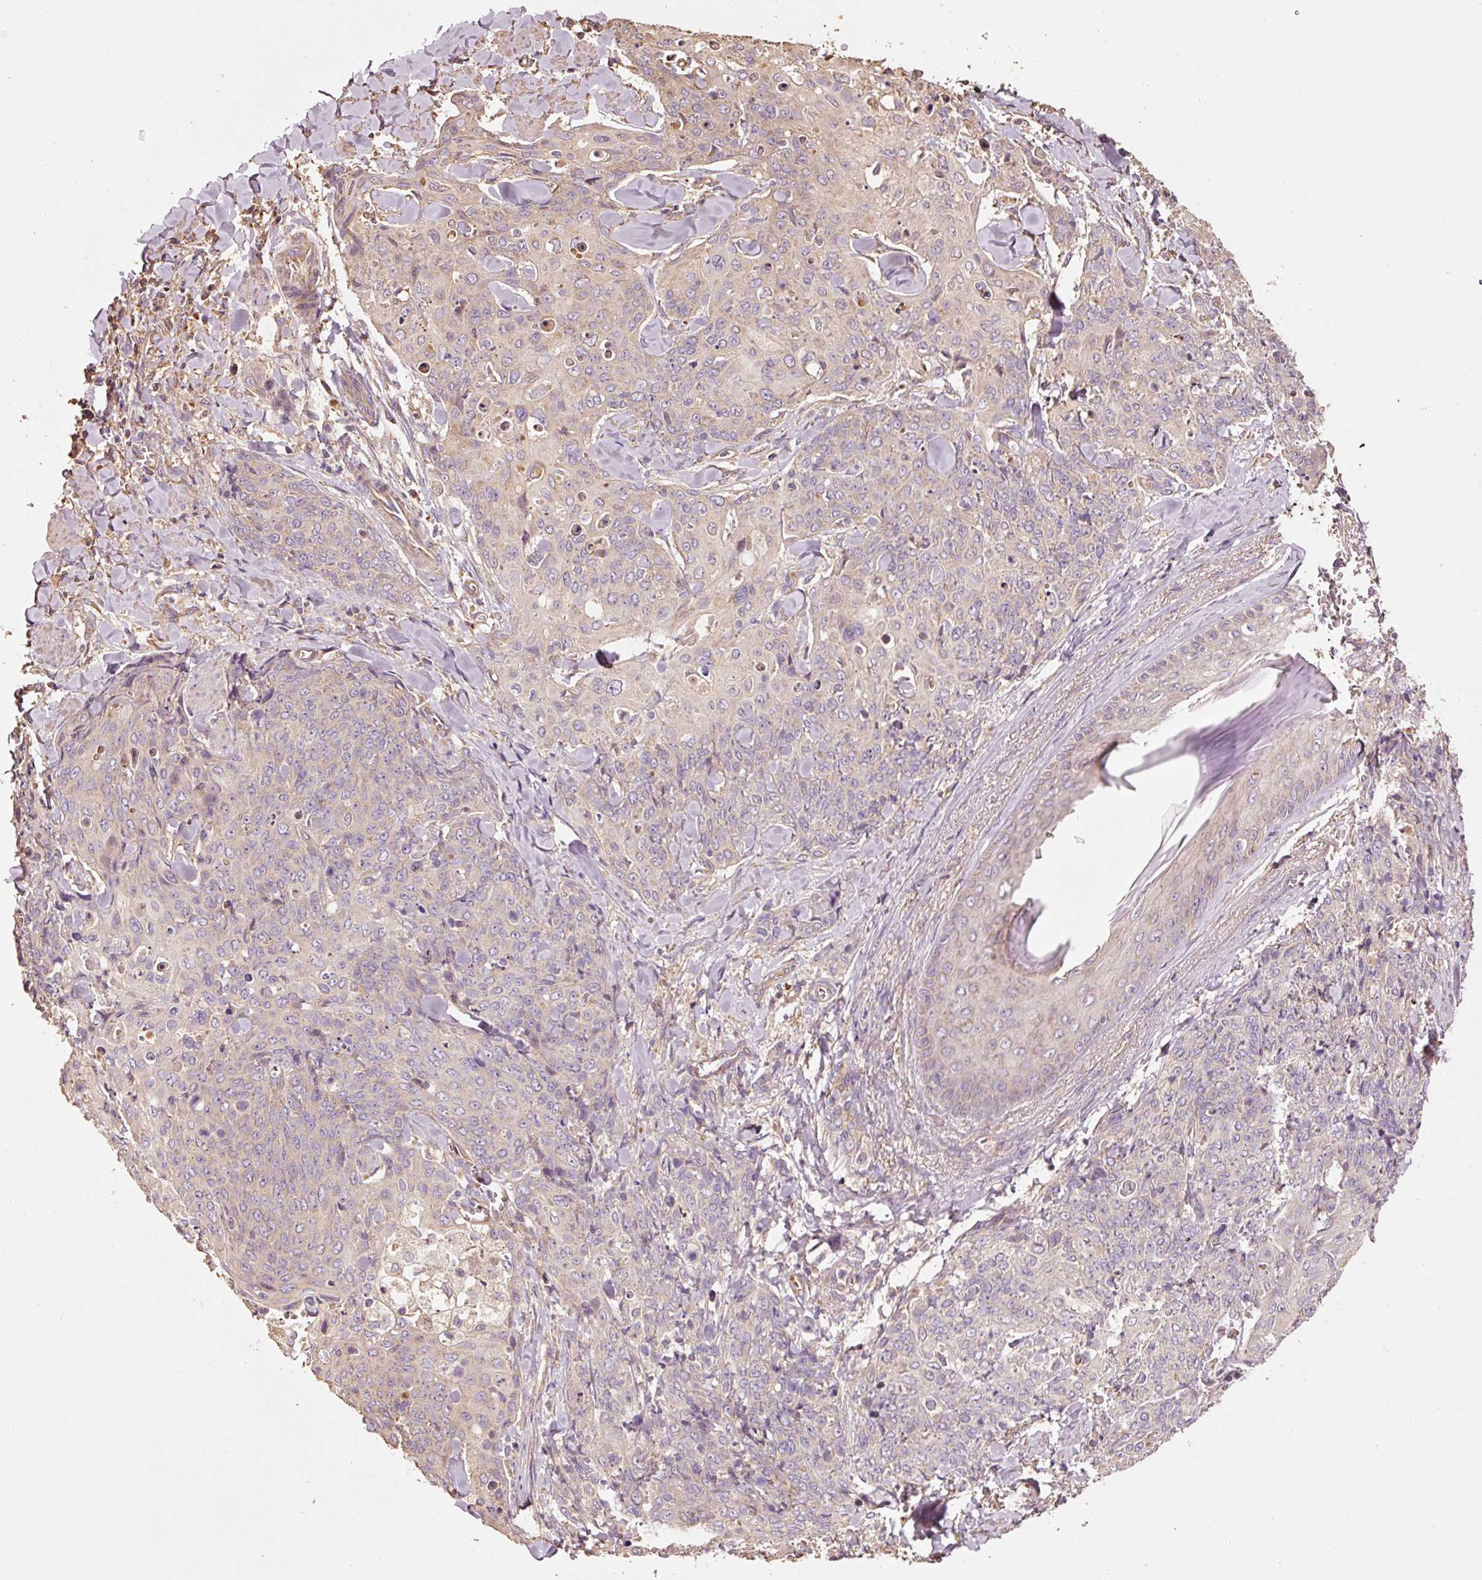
{"staining": {"intensity": "weak", "quantity": "<25%", "location": "cytoplasmic/membranous"}, "tissue": "skin cancer", "cell_type": "Tumor cells", "image_type": "cancer", "snomed": [{"axis": "morphology", "description": "Squamous cell carcinoma, NOS"}, {"axis": "topography", "description": "Skin"}, {"axis": "topography", "description": "Vulva"}], "caption": "Tumor cells are negative for brown protein staining in skin cancer (squamous cell carcinoma).", "gene": "EFHC1", "patient": {"sex": "female", "age": 85}}